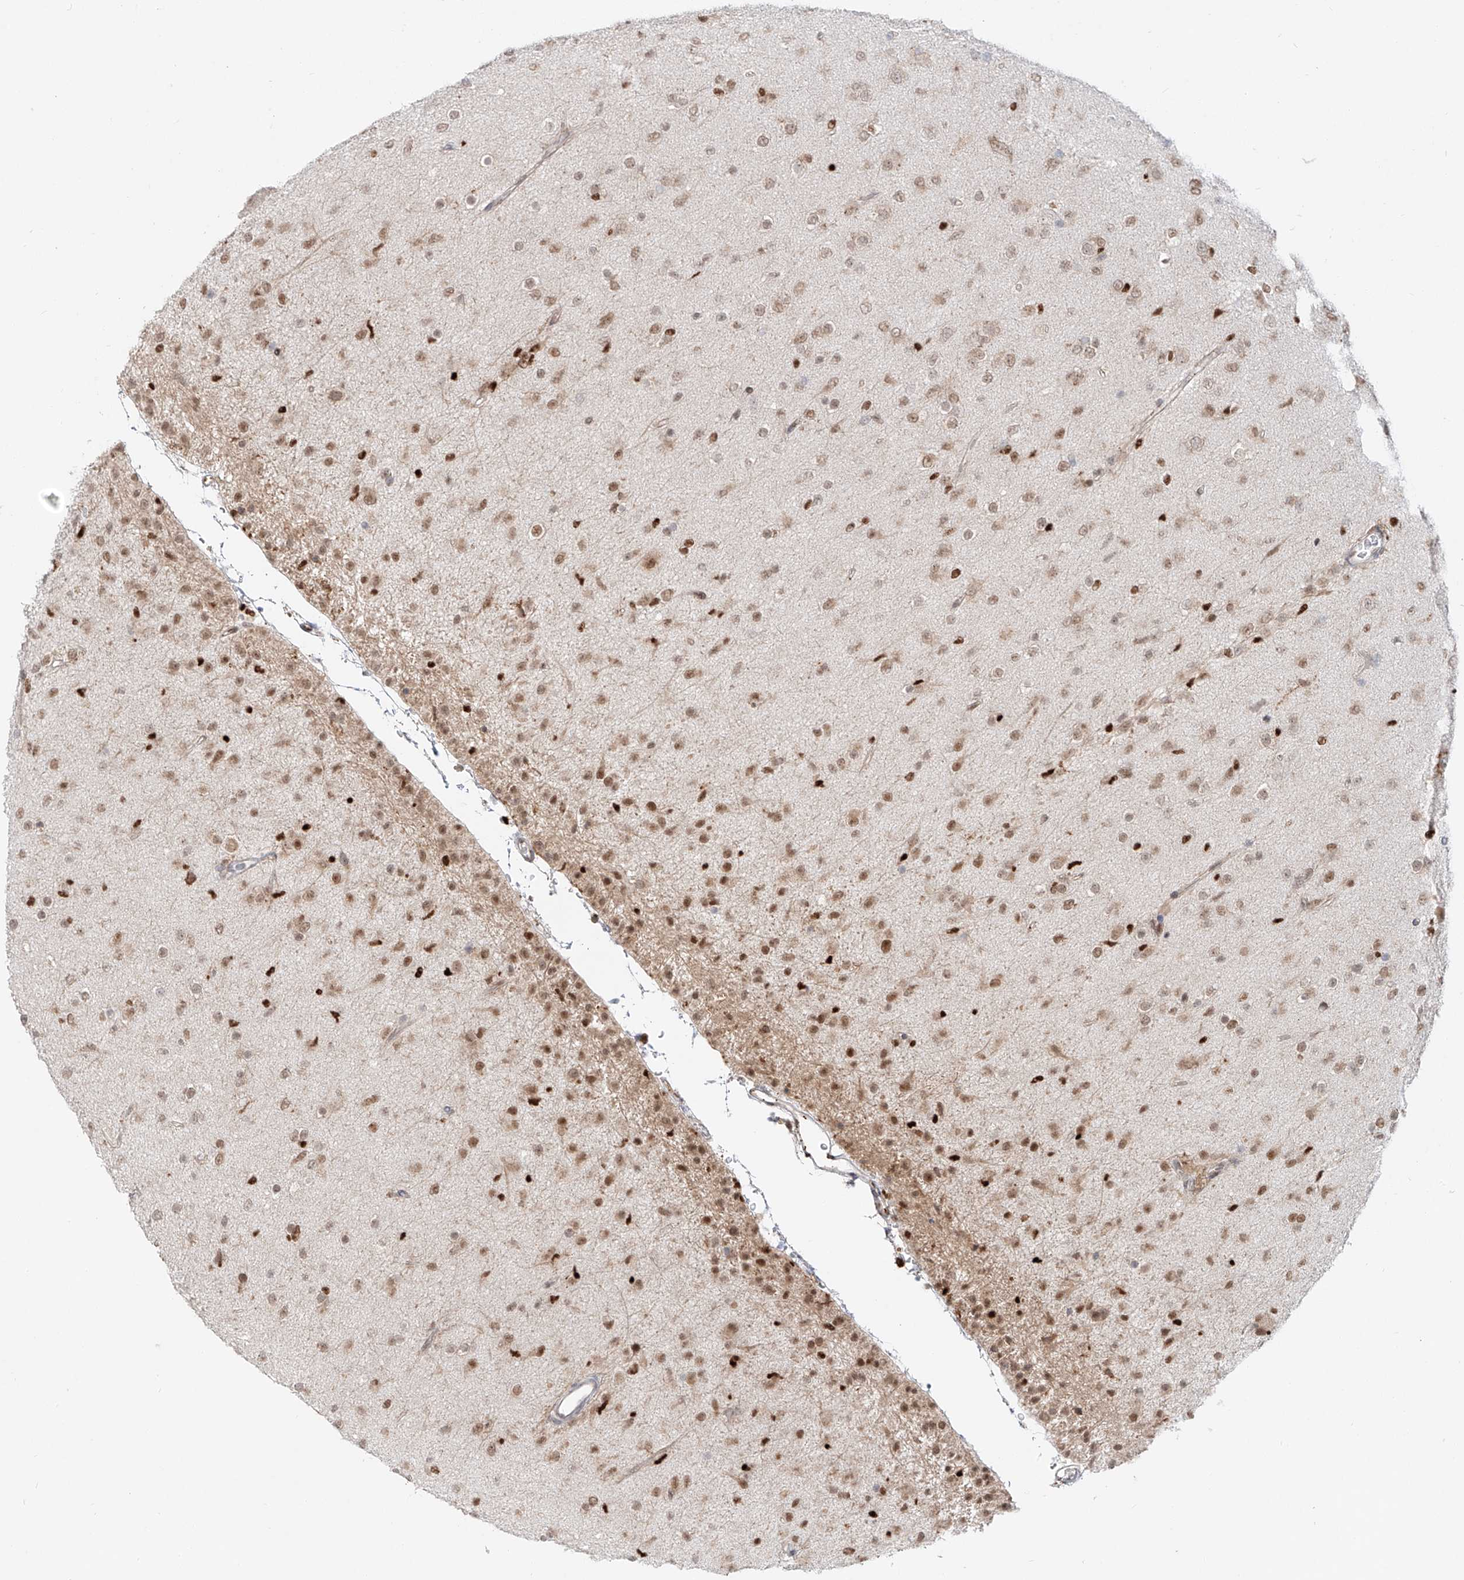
{"staining": {"intensity": "weak", "quantity": ">75%", "location": "nuclear"}, "tissue": "glioma", "cell_type": "Tumor cells", "image_type": "cancer", "snomed": [{"axis": "morphology", "description": "Glioma, malignant, Low grade"}, {"axis": "topography", "description": "Brain"}], "caption": "This image reveals low-grade glioma (malignant) stained with IHC to label a protein in brown. The nuclear of tumor cells show weak positivity for the protein. Nuclei are counter-stained blue.", "gene": "DZIP1L", "patient": {"sex": "male", "age": 65}}